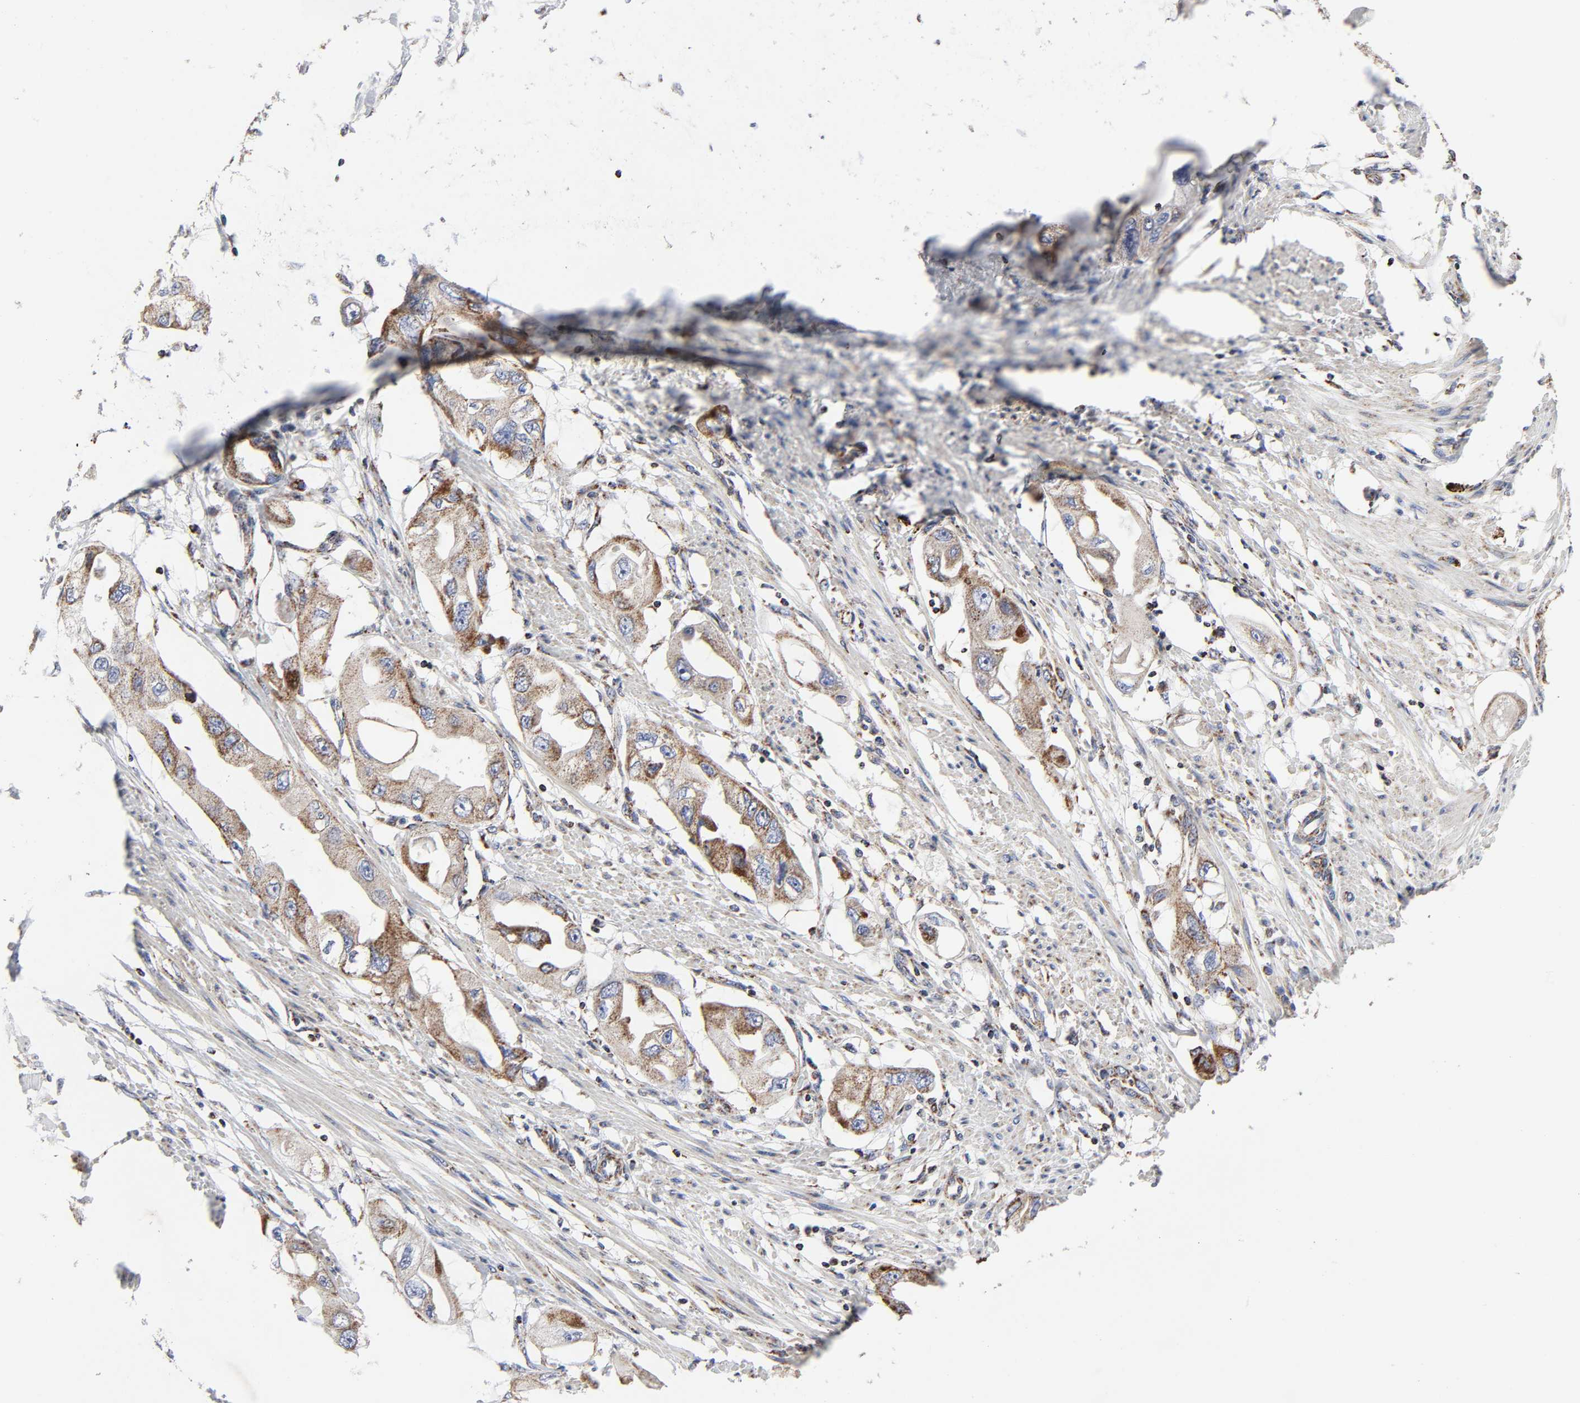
{"staining": {"intensity": "moderate", "quantity": "25%-75%", "location": "cytoplasmic/membranous"}, "tissue": "endometrial cancer", "cell_type": "Tumor cells", "image_type": "cancer", "snomed": [{"axis": "morphology", "description": "Adenocarcinoma, NOS"}, {"axis": "topography", "description": "Endometrium"}], "caption": "Protein staining of endometrial cancer (adenocarcinoma) tissue shows moderate cytoplasmic/membranous staining in about 25%-75% of tumor cells.", "gene": "AOPEP", "patient": {"sex": "female", "age": 67}}